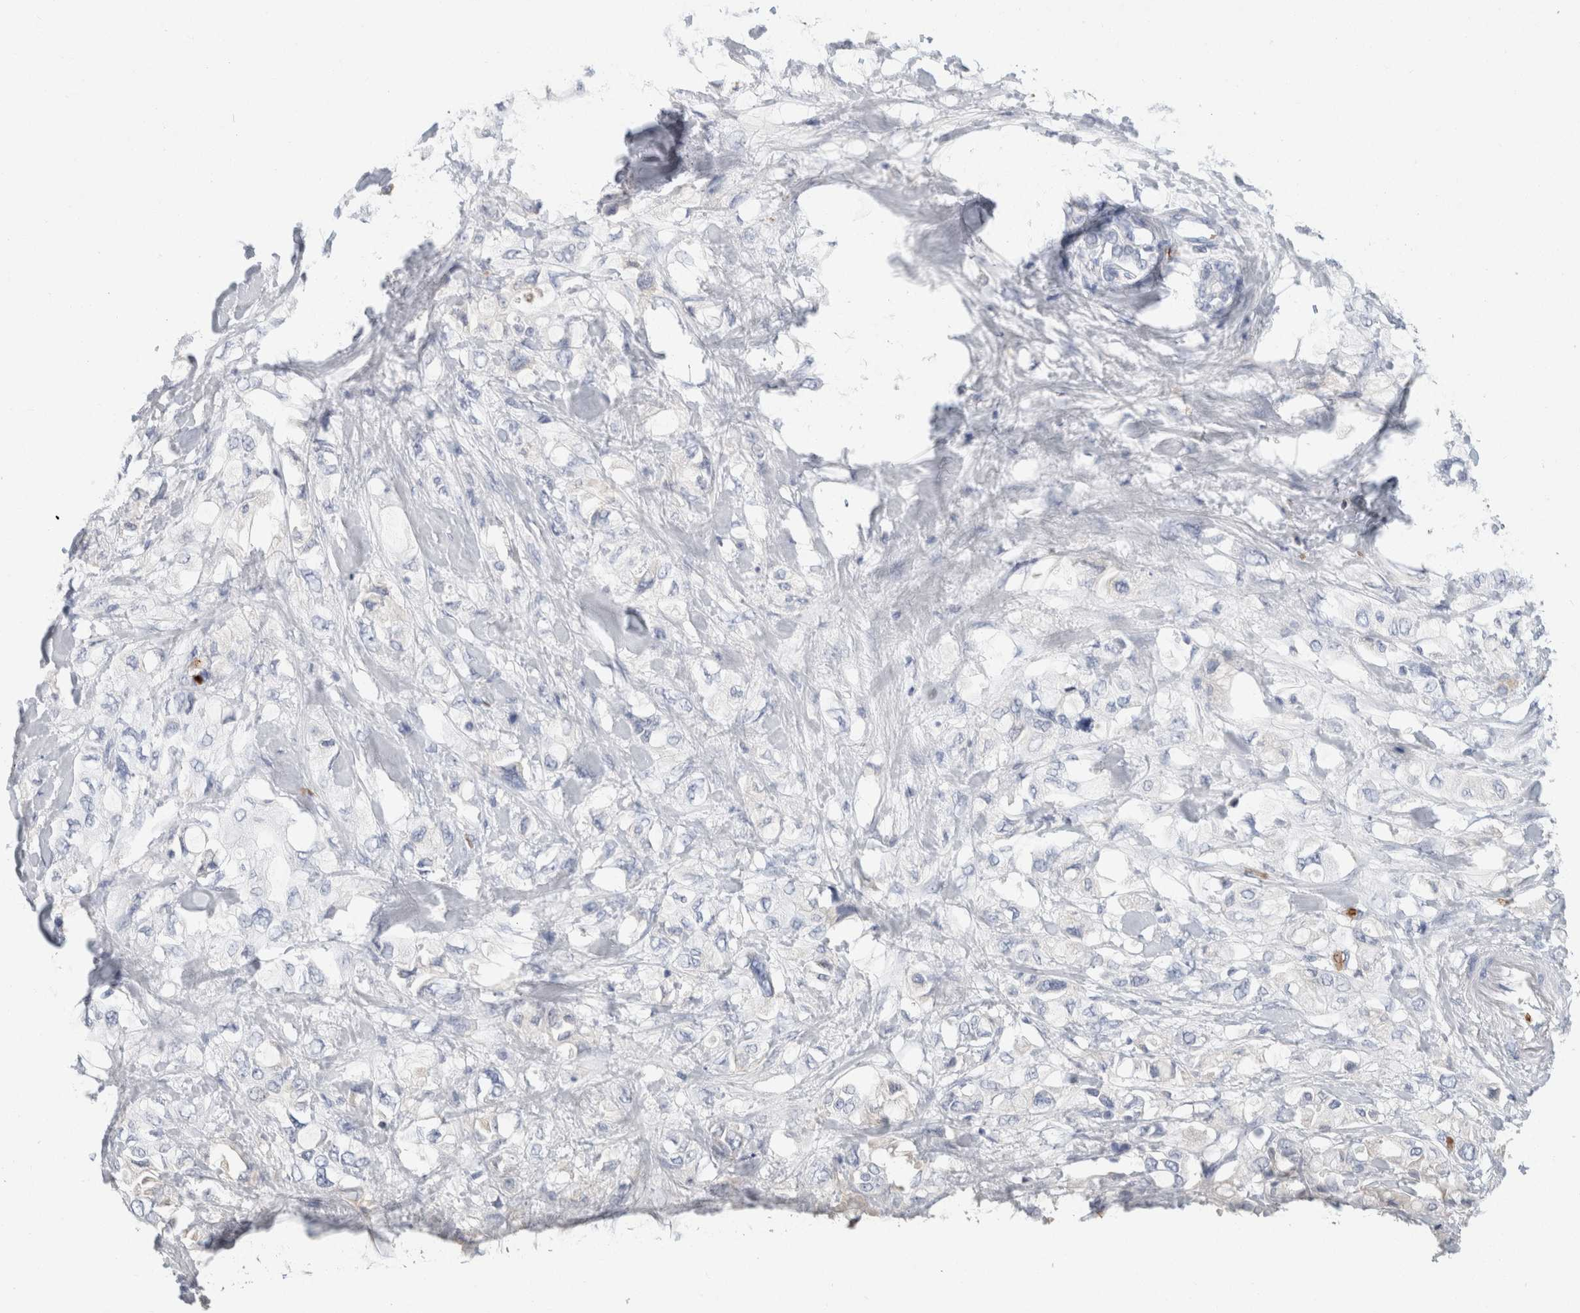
{"staining": {"intensity": "negative", "quantity": "none", "location": "none"}, "tissue": "pancreatic cancer", "cell_type": "Tumor cells", "image_type": "cancer", "snomed": [{"axis": "morphology", "description": "Adenocarcinoma, NOS"}, {"axis": "topography", "description": "Pancreas"}], "caption": "The histopathology image reveals no staining of tumor cells in pancreatic cancer (adenocarcinoma).", "gene": "CA1", "patient": {"sex": "female", "age": 56}}